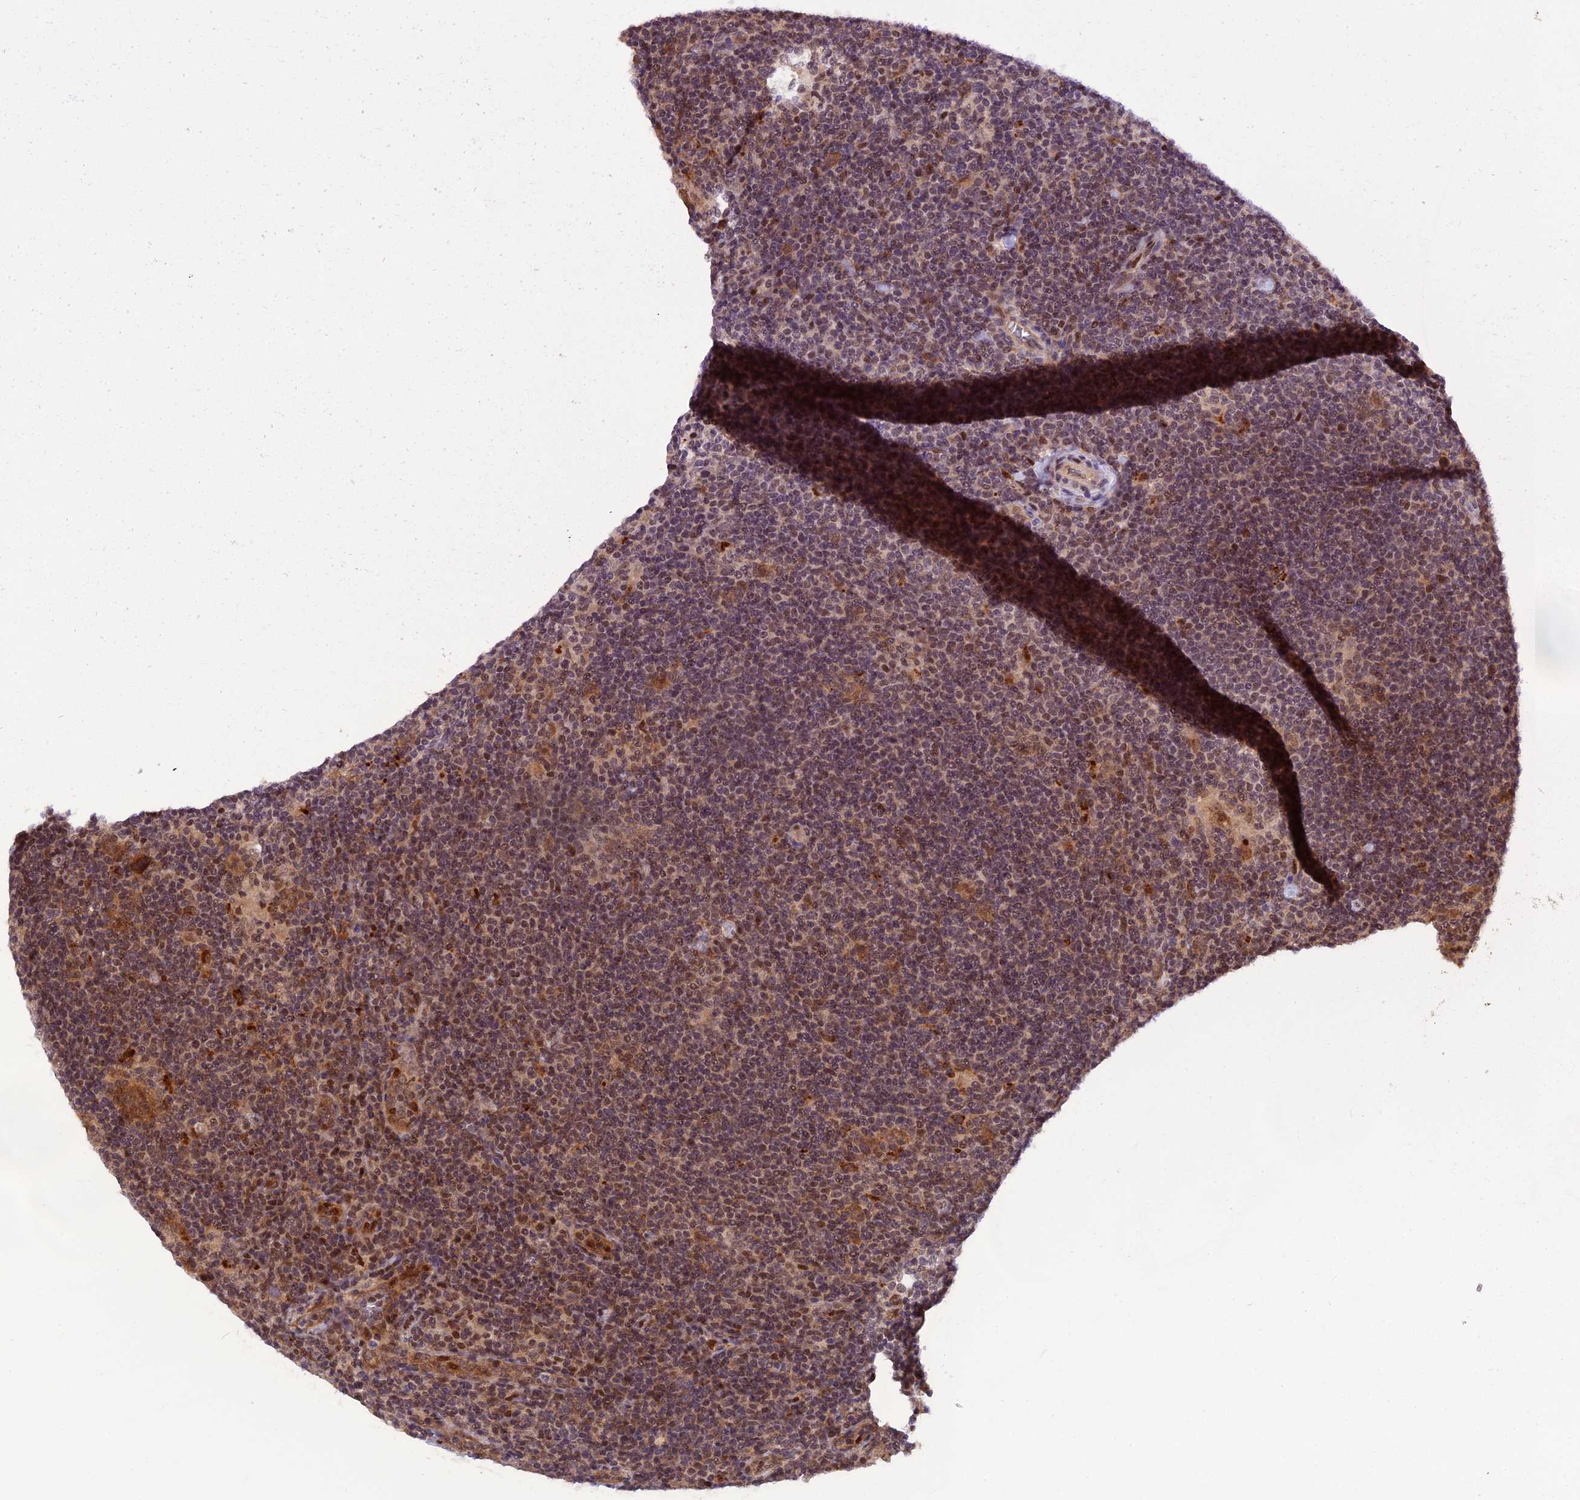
{"staining": {"intensity": "moderate", "quantity": ">75%", "location": "cytoplasmic/membranous"}, "tissue": "lymphoma", "cell_type": "Tumor cells", "image_type": "cancer", "snomed": [{"axis": "morphology", "description": "Hodgkin's disease, NOS"}, {"axis": "topography", "description": "Lymph node"}], "caption": "Moderate cytoplasmic/membranous protein expression is seen in approximately >75% of tumor cells in lymphoma.", "gene": "SAMD4A", "patient": {"sex": "female", "age": 57}}